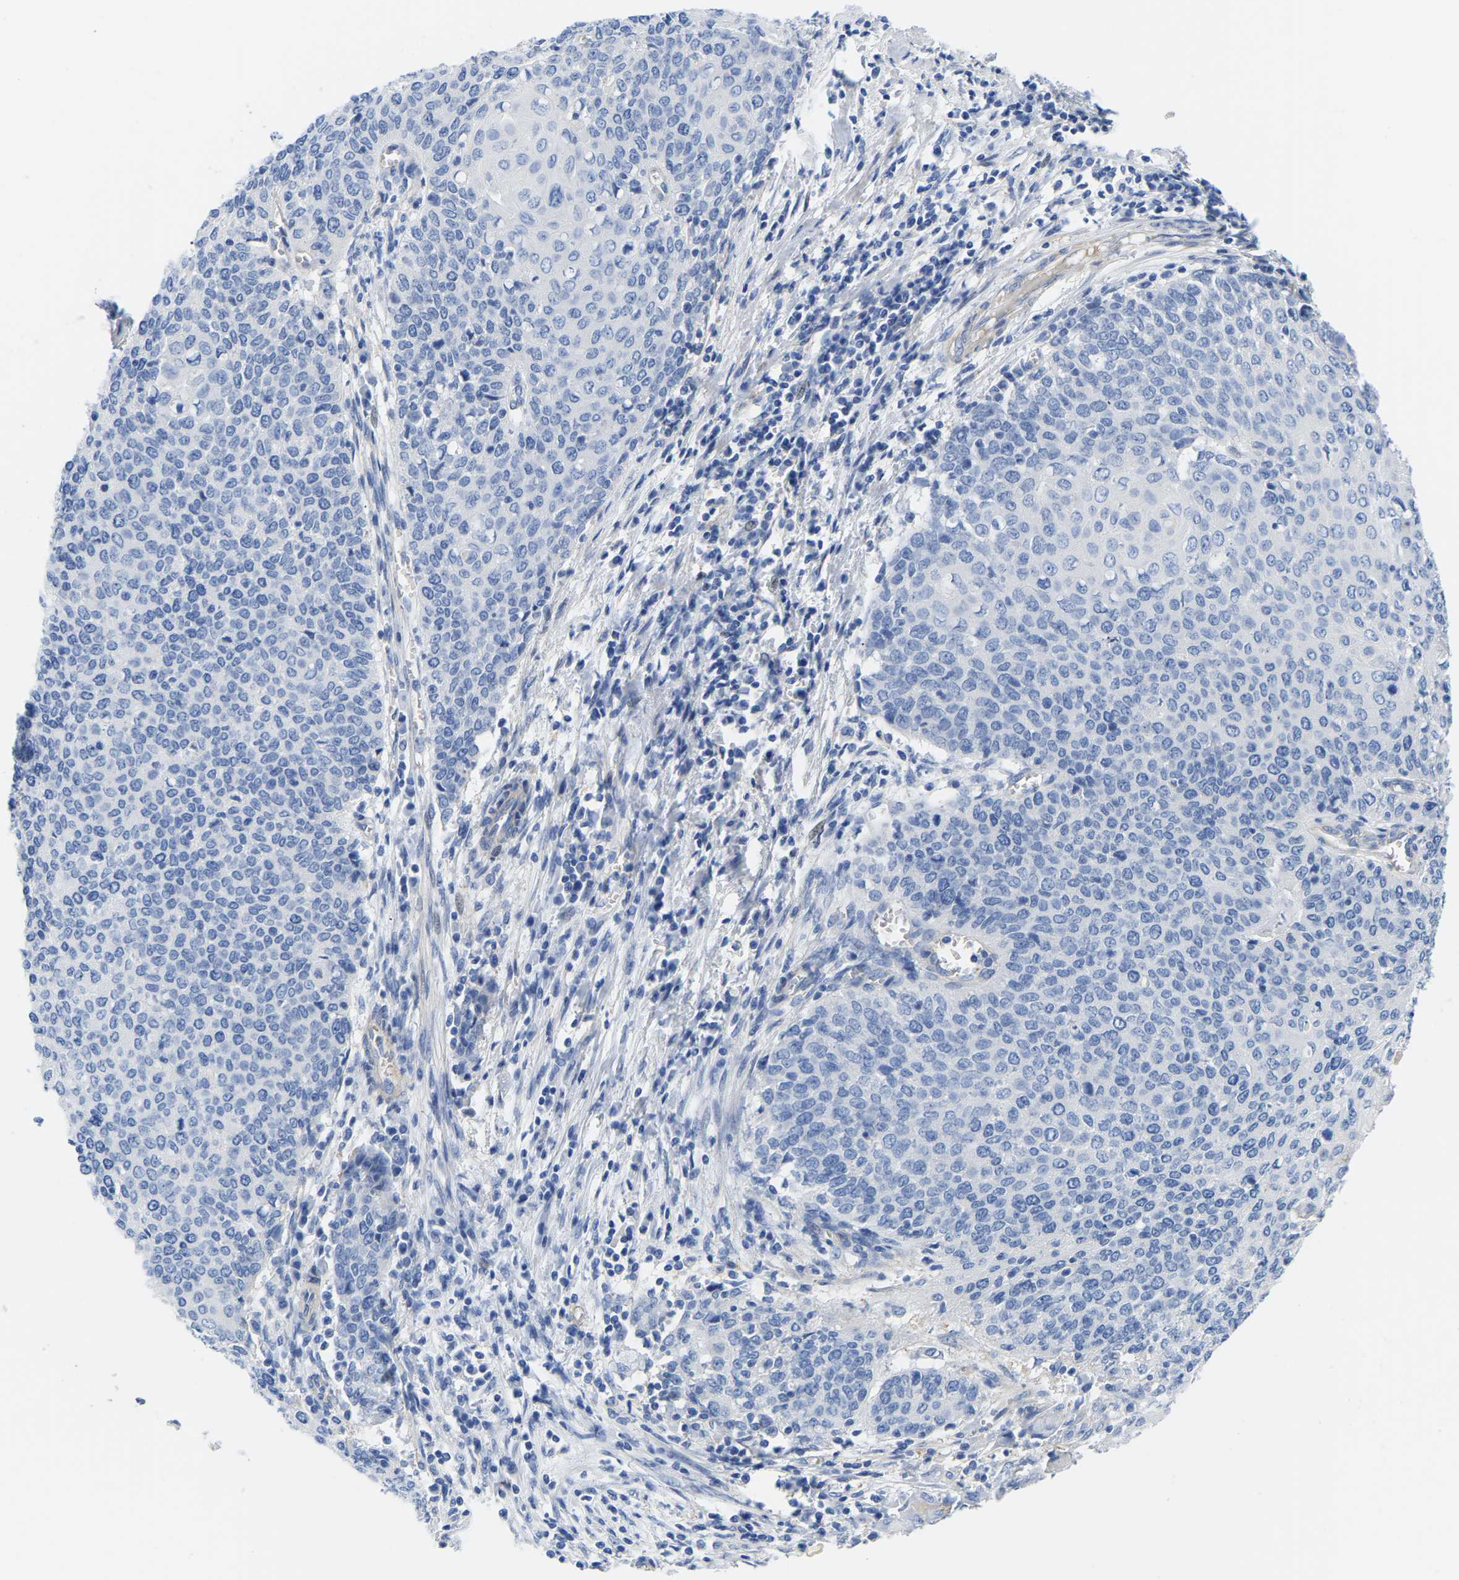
{"staining": {"intensity": "negative", "quantity": "none", "location": "none"}, "tissue": "cervical cancer", "cell_type": "Tumor cells", "image_type": "cancer", "snomed": [{"axis": "morphology", "description": "Squamous cell carcinoma, NOS"}, {"axis": "topography", "description": "Cervix"}], "caption": "The micrograph exhibits no staining of tumor cells in cervical cancer.", "gene": "UPK3A", "patient": {"sex": "female", "age": 39}}